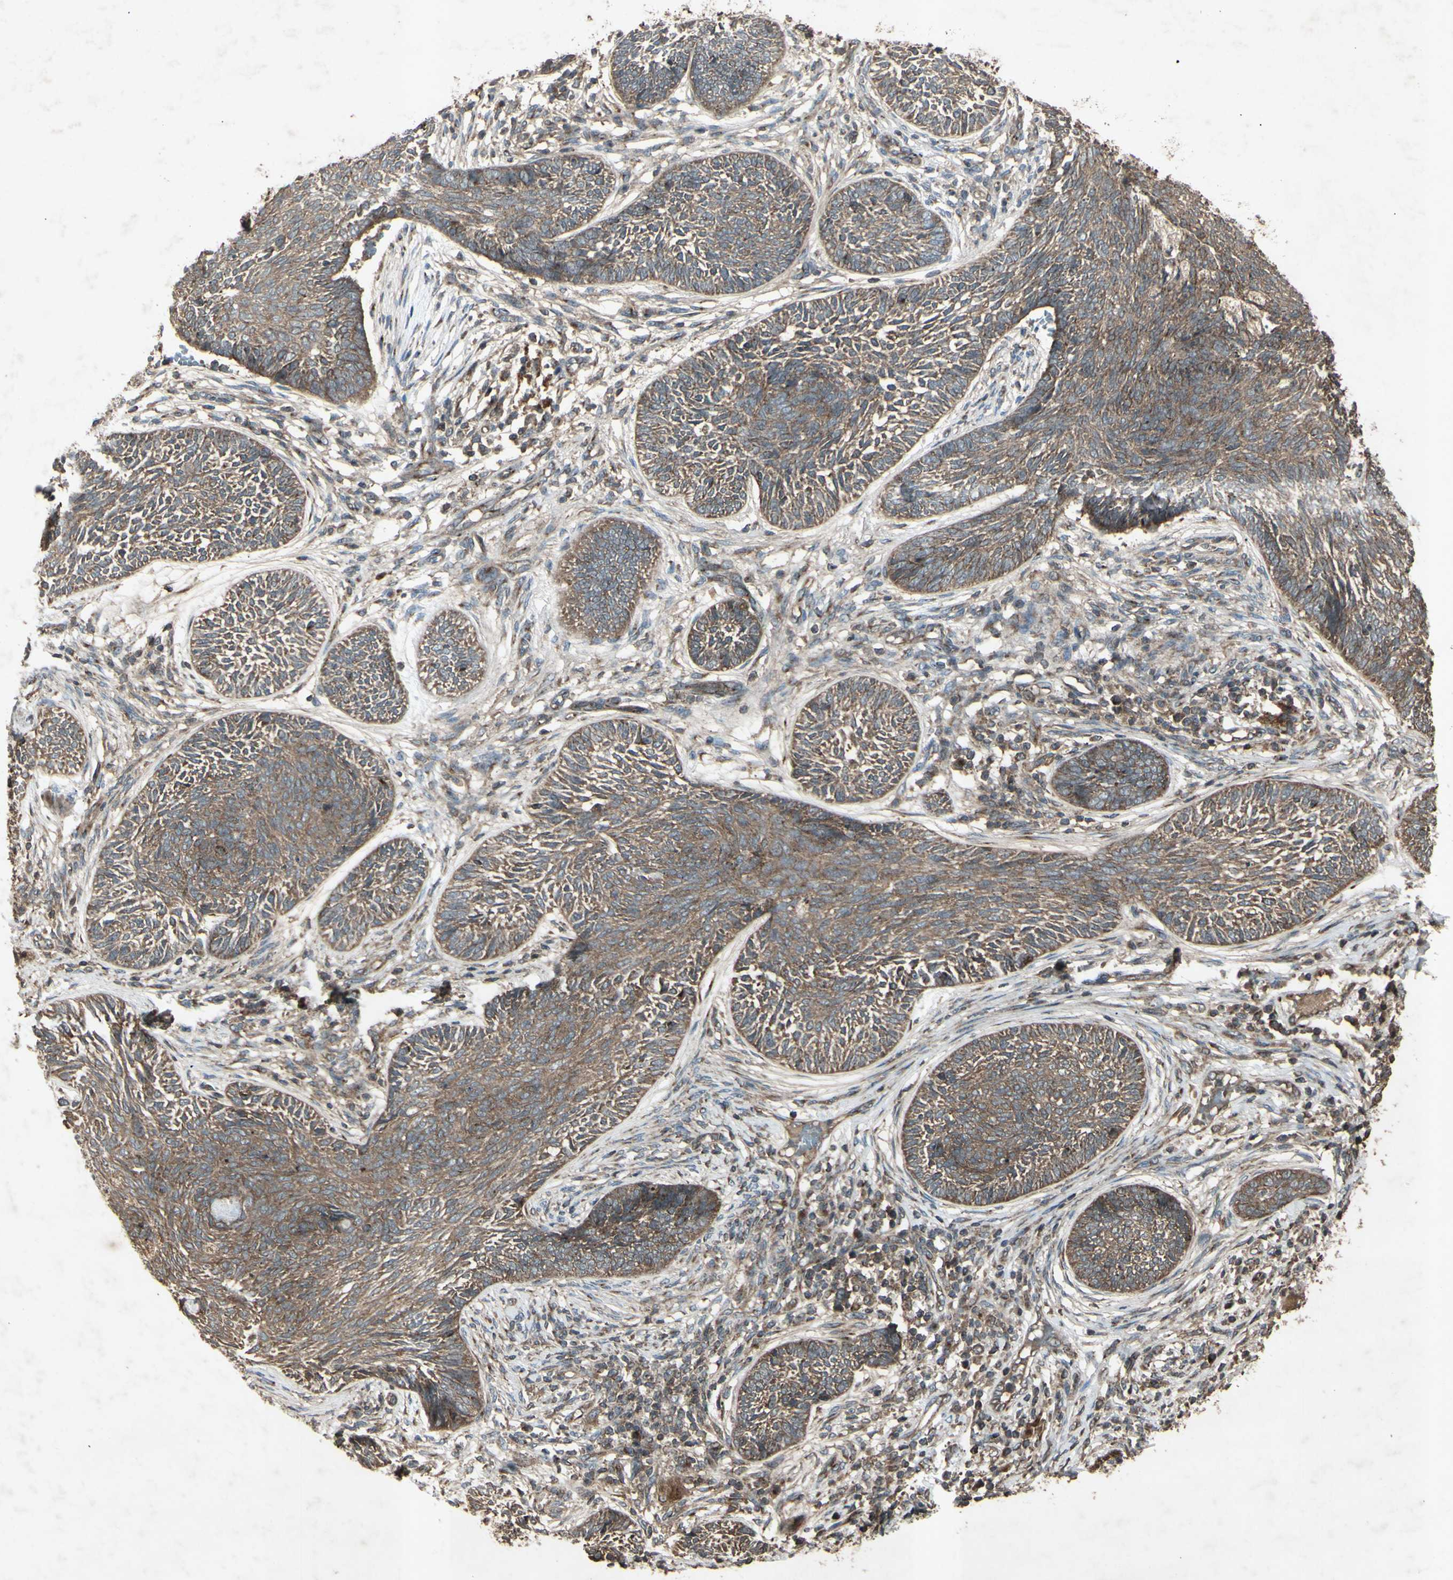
{"staining": {"intensity": "moderate", "quantity": ">75%", "location": "cytoplasmic/membranous"}, "tissue": "skin cancer", "cell_type": "Tumor cells", "image_type": "cancer", "snomed": [{"axis": "morphology", "description": "Papilloma, NOS"}, {"axis": "morphology", "description": "Basal cell carcinoma"}, {"axis": "topography", "description": "Skin"}], "caption": "Skin cancer stained with immunohistochemistry shows moderate cytoplasmic/membranous staining in about >75% of tumor cells.", "gene": "AP1G1", "patient": {"sex": "male", "age": 87}}